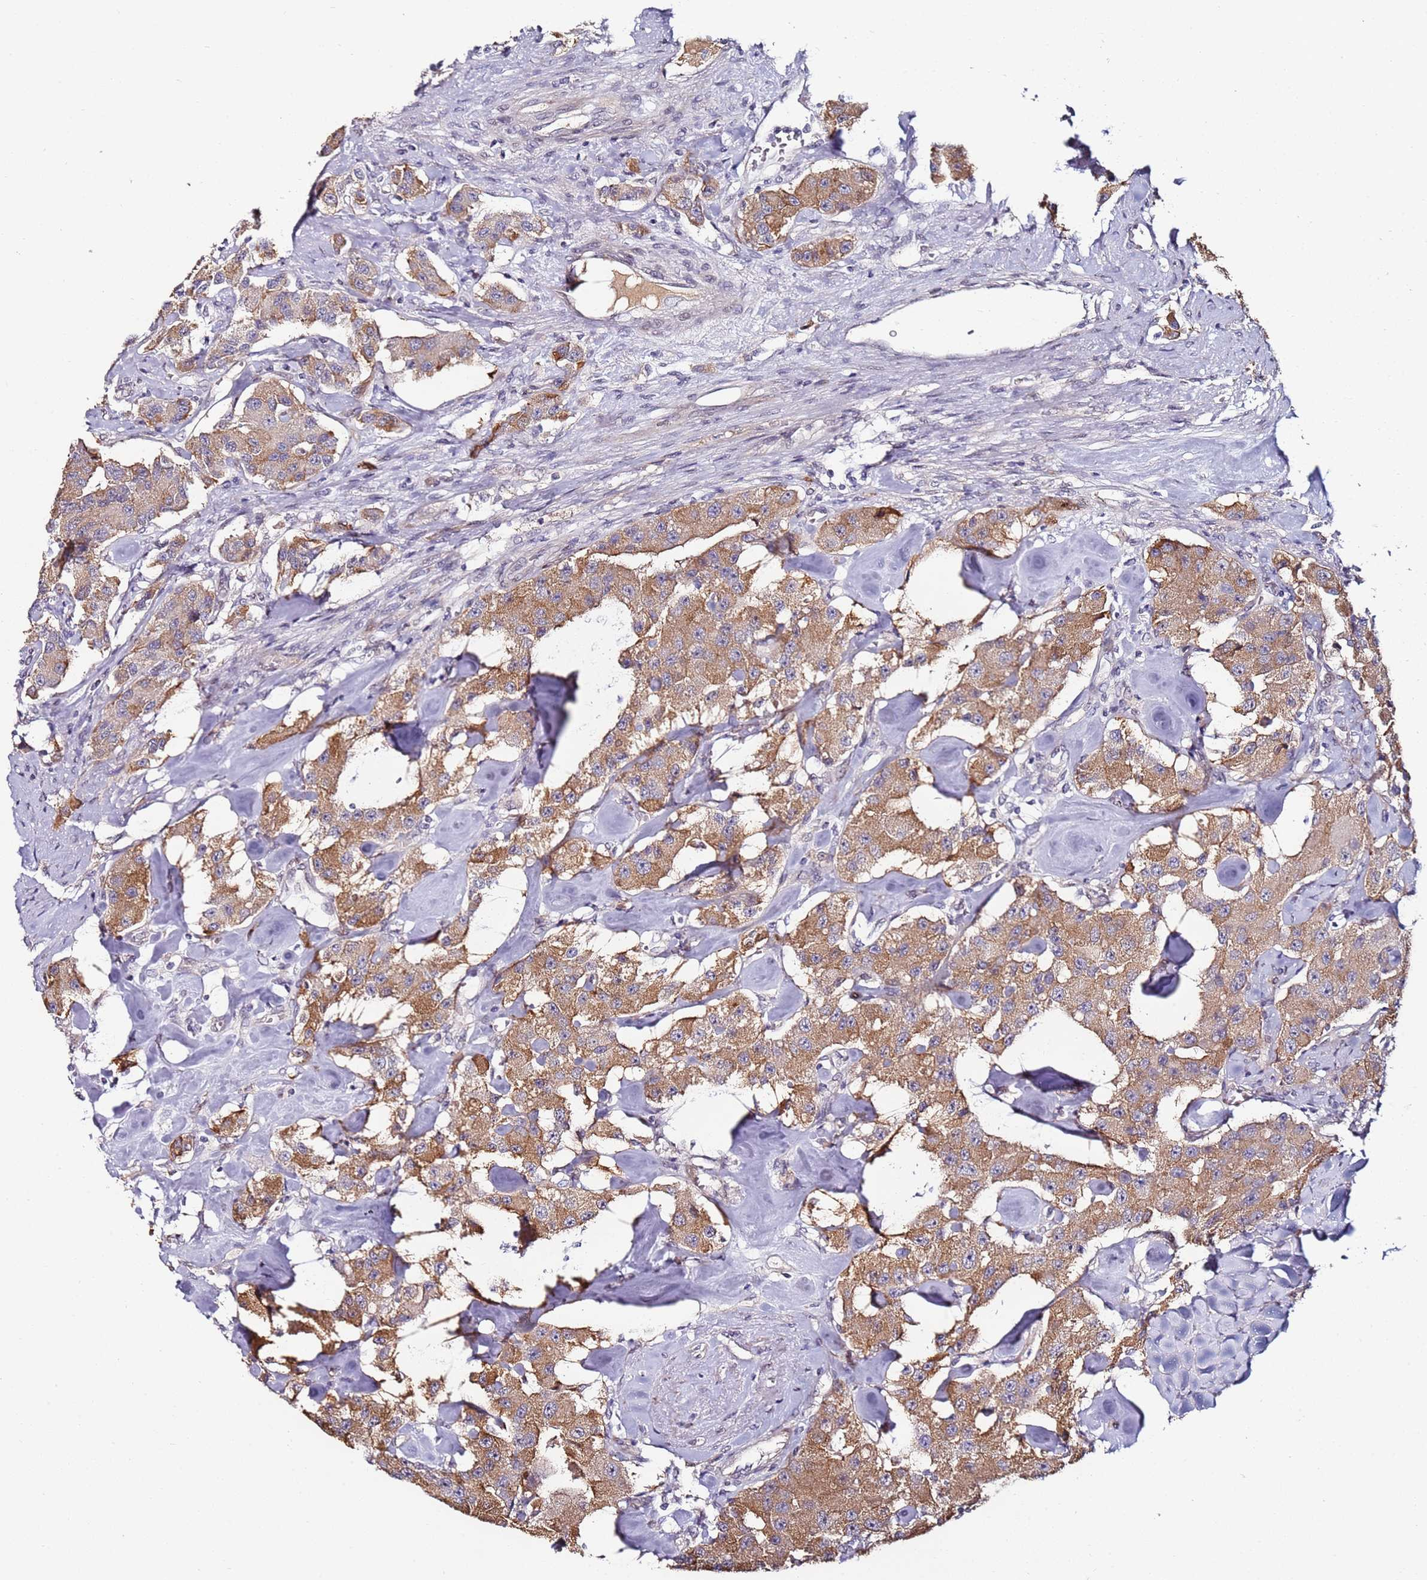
{"staining": {"intensity": "moderate", "quantity": ">75%", "location": "cytoplasmic/membranous"}, "tissue": "carcinoid", "cell_type": "Tumor cells", "image_type": "cancer", "snomed": [{"axis": "morphology", "description": "Carcinoid, malignant, NOS"}, {"axis": "topography", "description": "Pancreas"}], "caption": "Moderate cytoplasmic/membranous protein expression is appreciated in approximately >75% of tumor cells in carcinoid. Nuclei are stained in blue.", "gene": "DUSP28", "patient": {"sex": "male", "age": 41}}